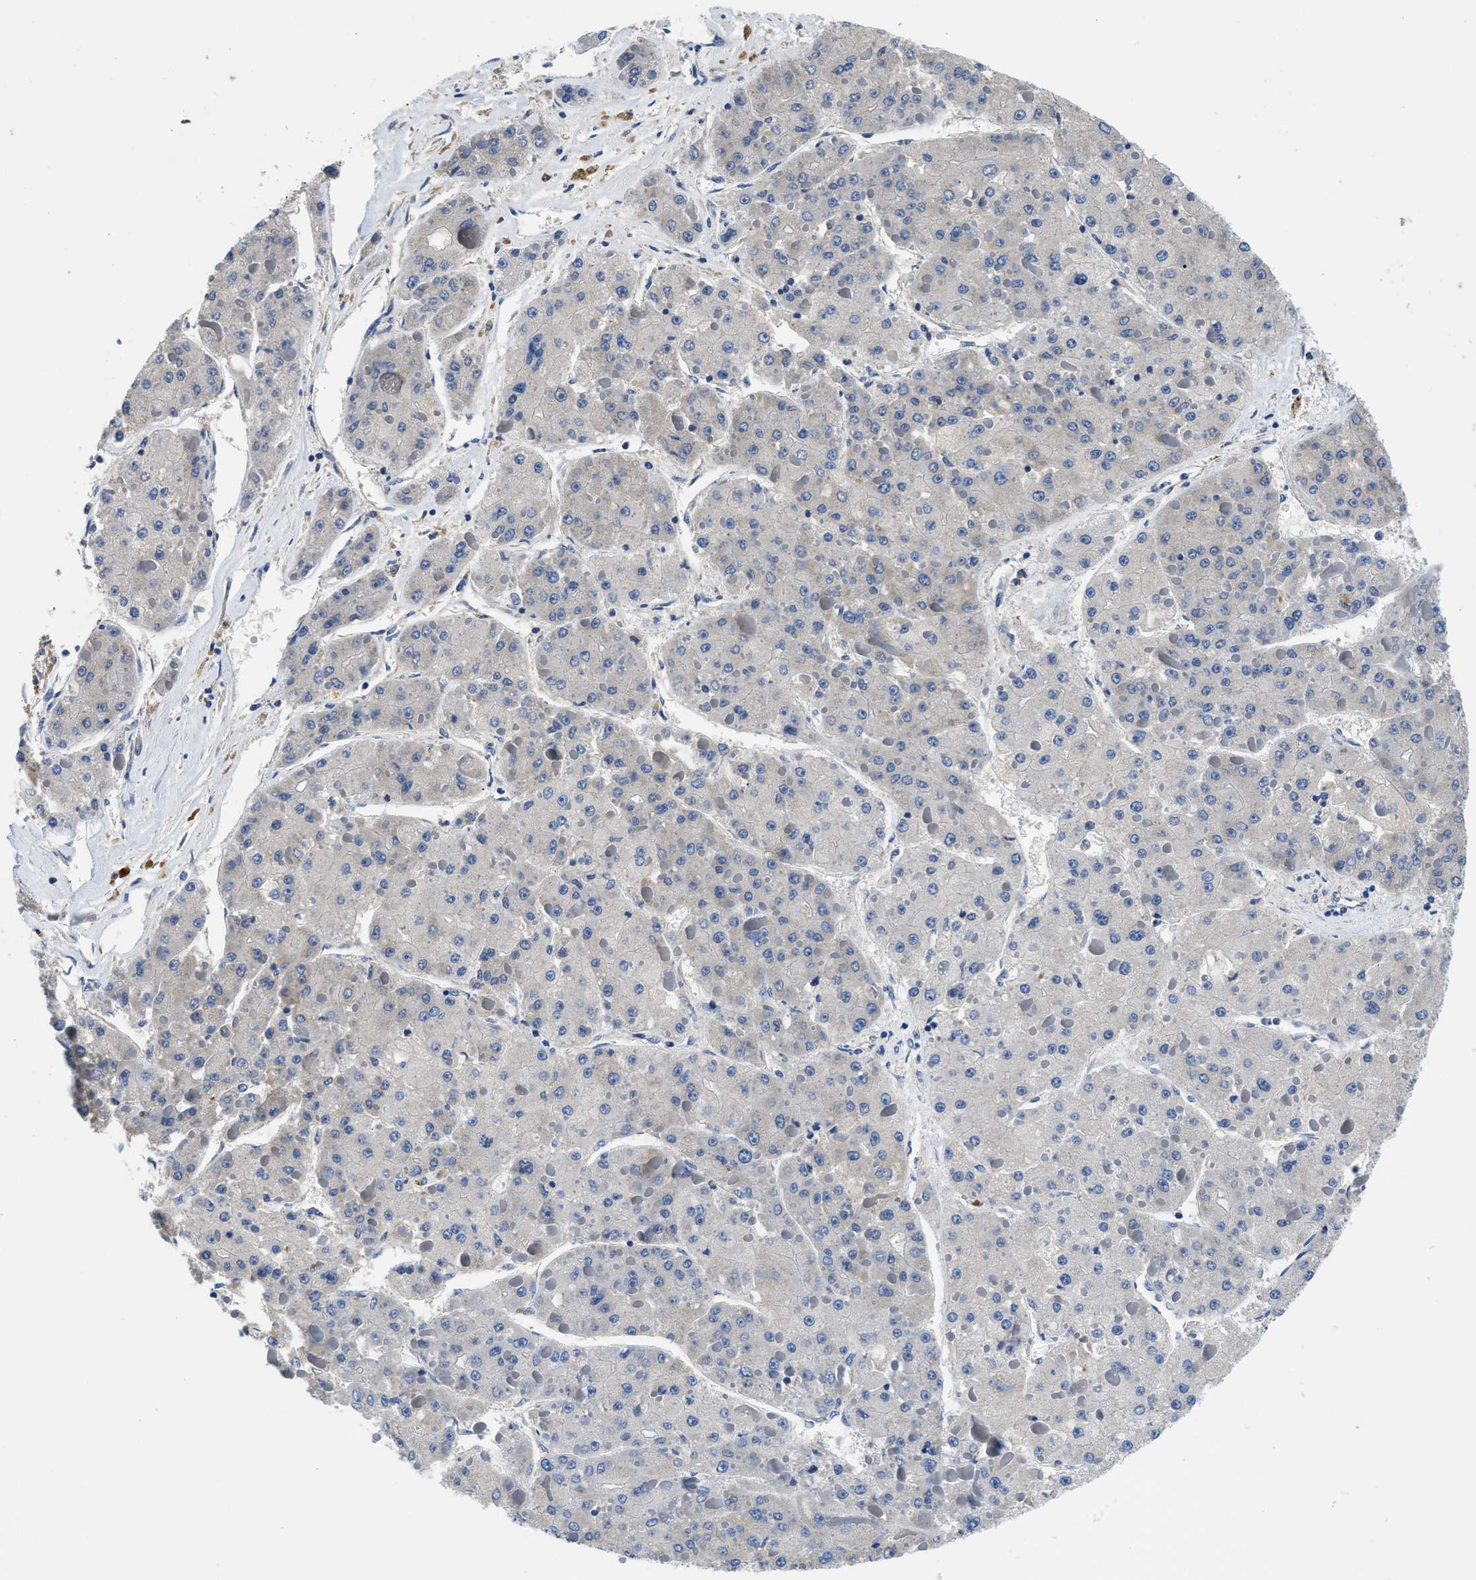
{"staining": {"intensity": "negative", "quantity": "none", "location": "none"}, "tissue": "liver cancer", "cell_type": "Tumor cells", "image_type": "cancer", "snomed": [{"axis": "morphology", "description": "Carcinoma, Hepatocellular, NOS"}, {"axis": "topography", "description": "Liver"}], "caption": "This is a histopathology image of immunohistochemistry staining of liver cancer (hepatocellular carcinoma), which shows no positivity in tumor cells. (DAB IHC with hematoxylin counter stain).", "gene": "STAT2", "patient": {"sex": "female", "age": 73}}